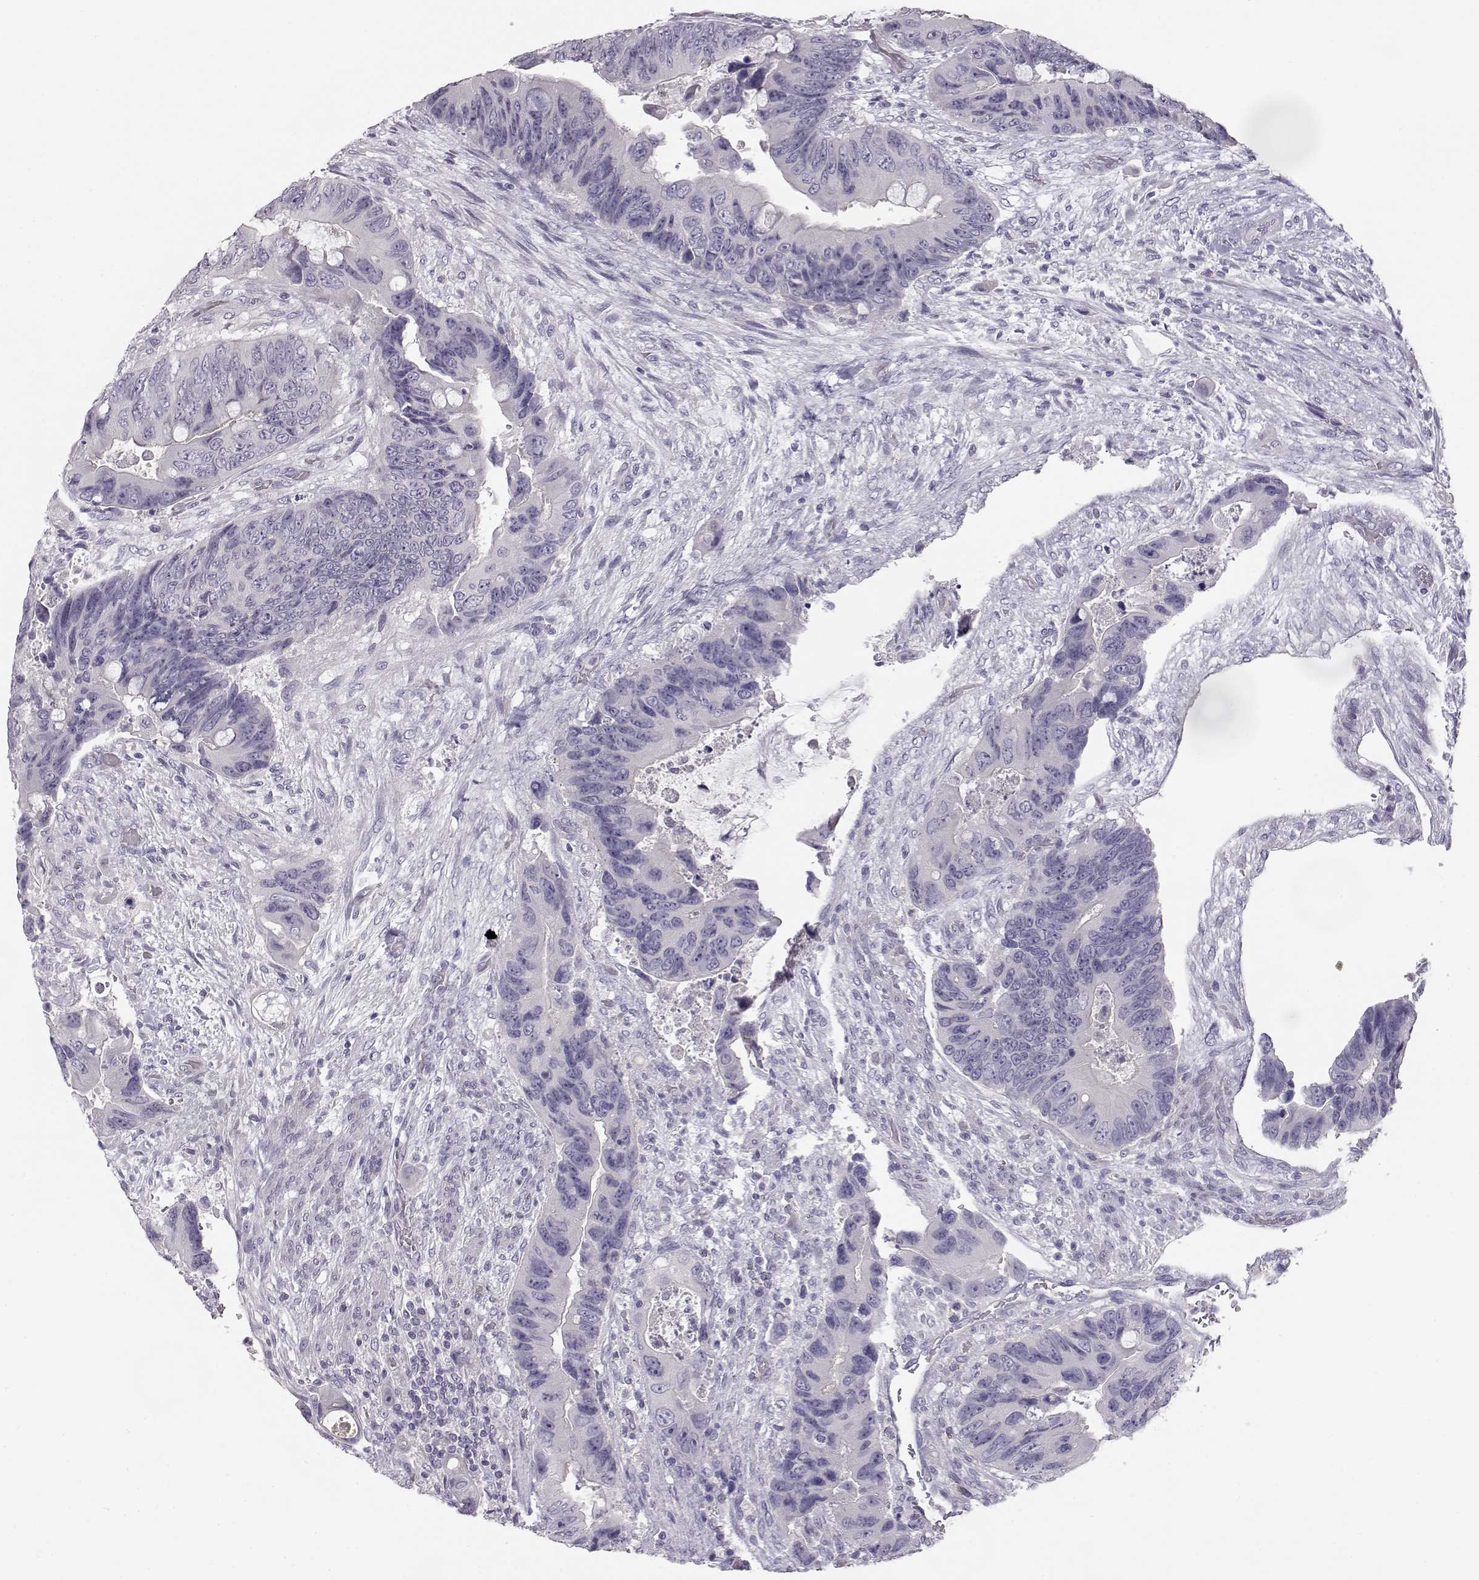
{"staining": {"intensity": "negative", "quantity": "none", "location": "none"}, "tissue": "colorectal cancer", "cell_type": "Tumor cells", "image_type": "cancer", "snomed": [{"axis": "morphology", "description": "Adenocarcinoma, NOS"}, {"axis": "topography", "description": "Rectum"}], "caption": "Immunohistochemistry (IHC) image of neoplastic tissue: human colorectal cancer stained with DAB (3,3'-diaminobenzidine) shows no significant protein staining in tumor cells. Brightfield microscopy of IHC stained with DAB (3,3'-diaminobenzidine) (brown) and hematoxylin (blue), captured at high magnification.", "gene": "MYCBPAP", "patient": {"sex": "male", "age": 63}}